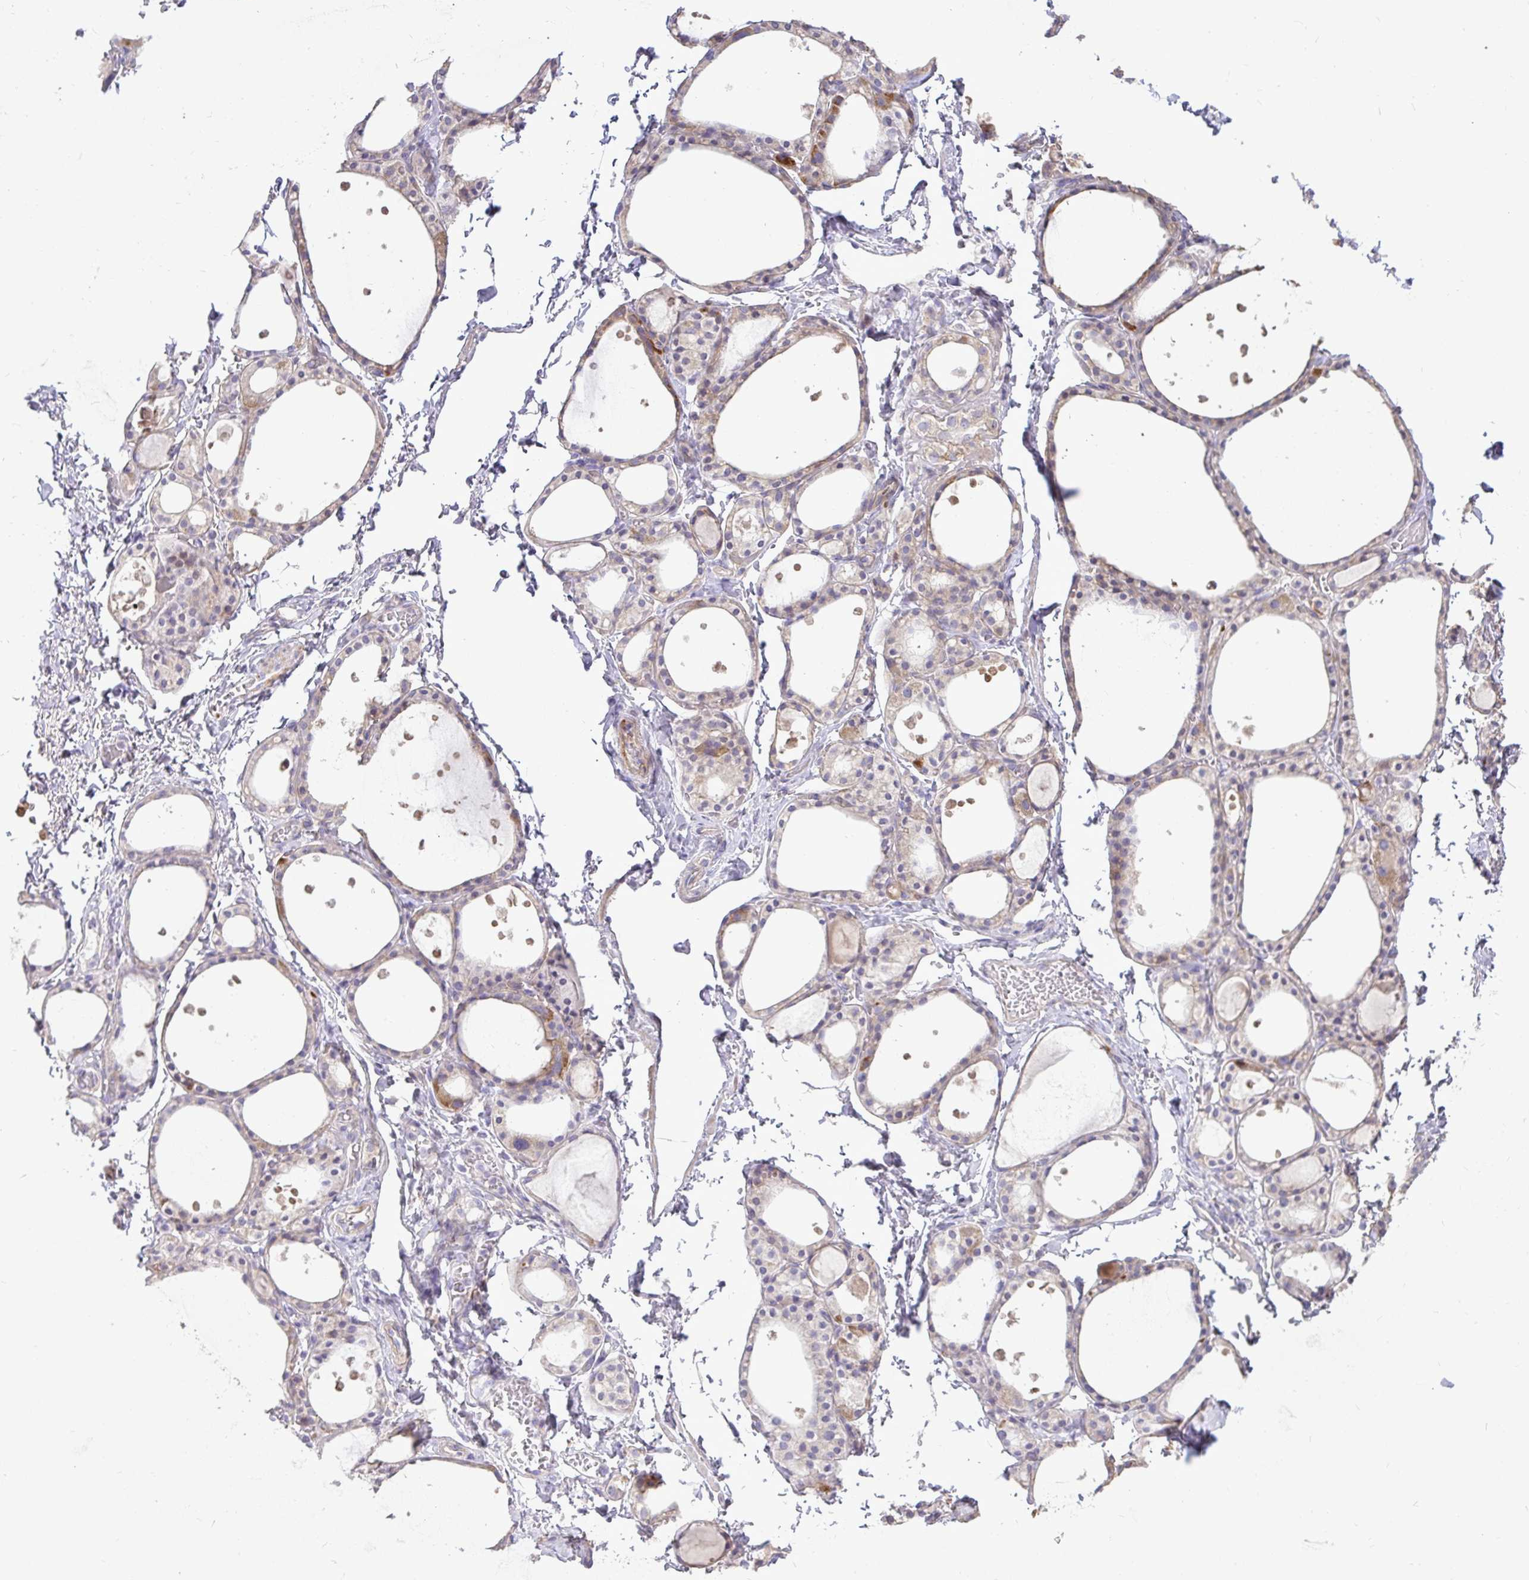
{"staining": {"intensity": "weak", "quantity": "25%-75%", "location": "cytoplasmic/membranous"}, "tissue": "thyroid gland", "cell_type": "Glandular cells", "image_type": "normal", "snomed": [{"axis": "morphology", "description": "Normal tissue, NOS"}, {"axis": "topography", "description": "Thyroid gland"}], "caption": "Protein expression analysis of unremarkable thyroid gland reveals weak cytoplasmic/membranous expression in approximately 25%-75% of glandular cells.", "gene": "STRIP1", "patient": {"sex": "male", "age": 68}}